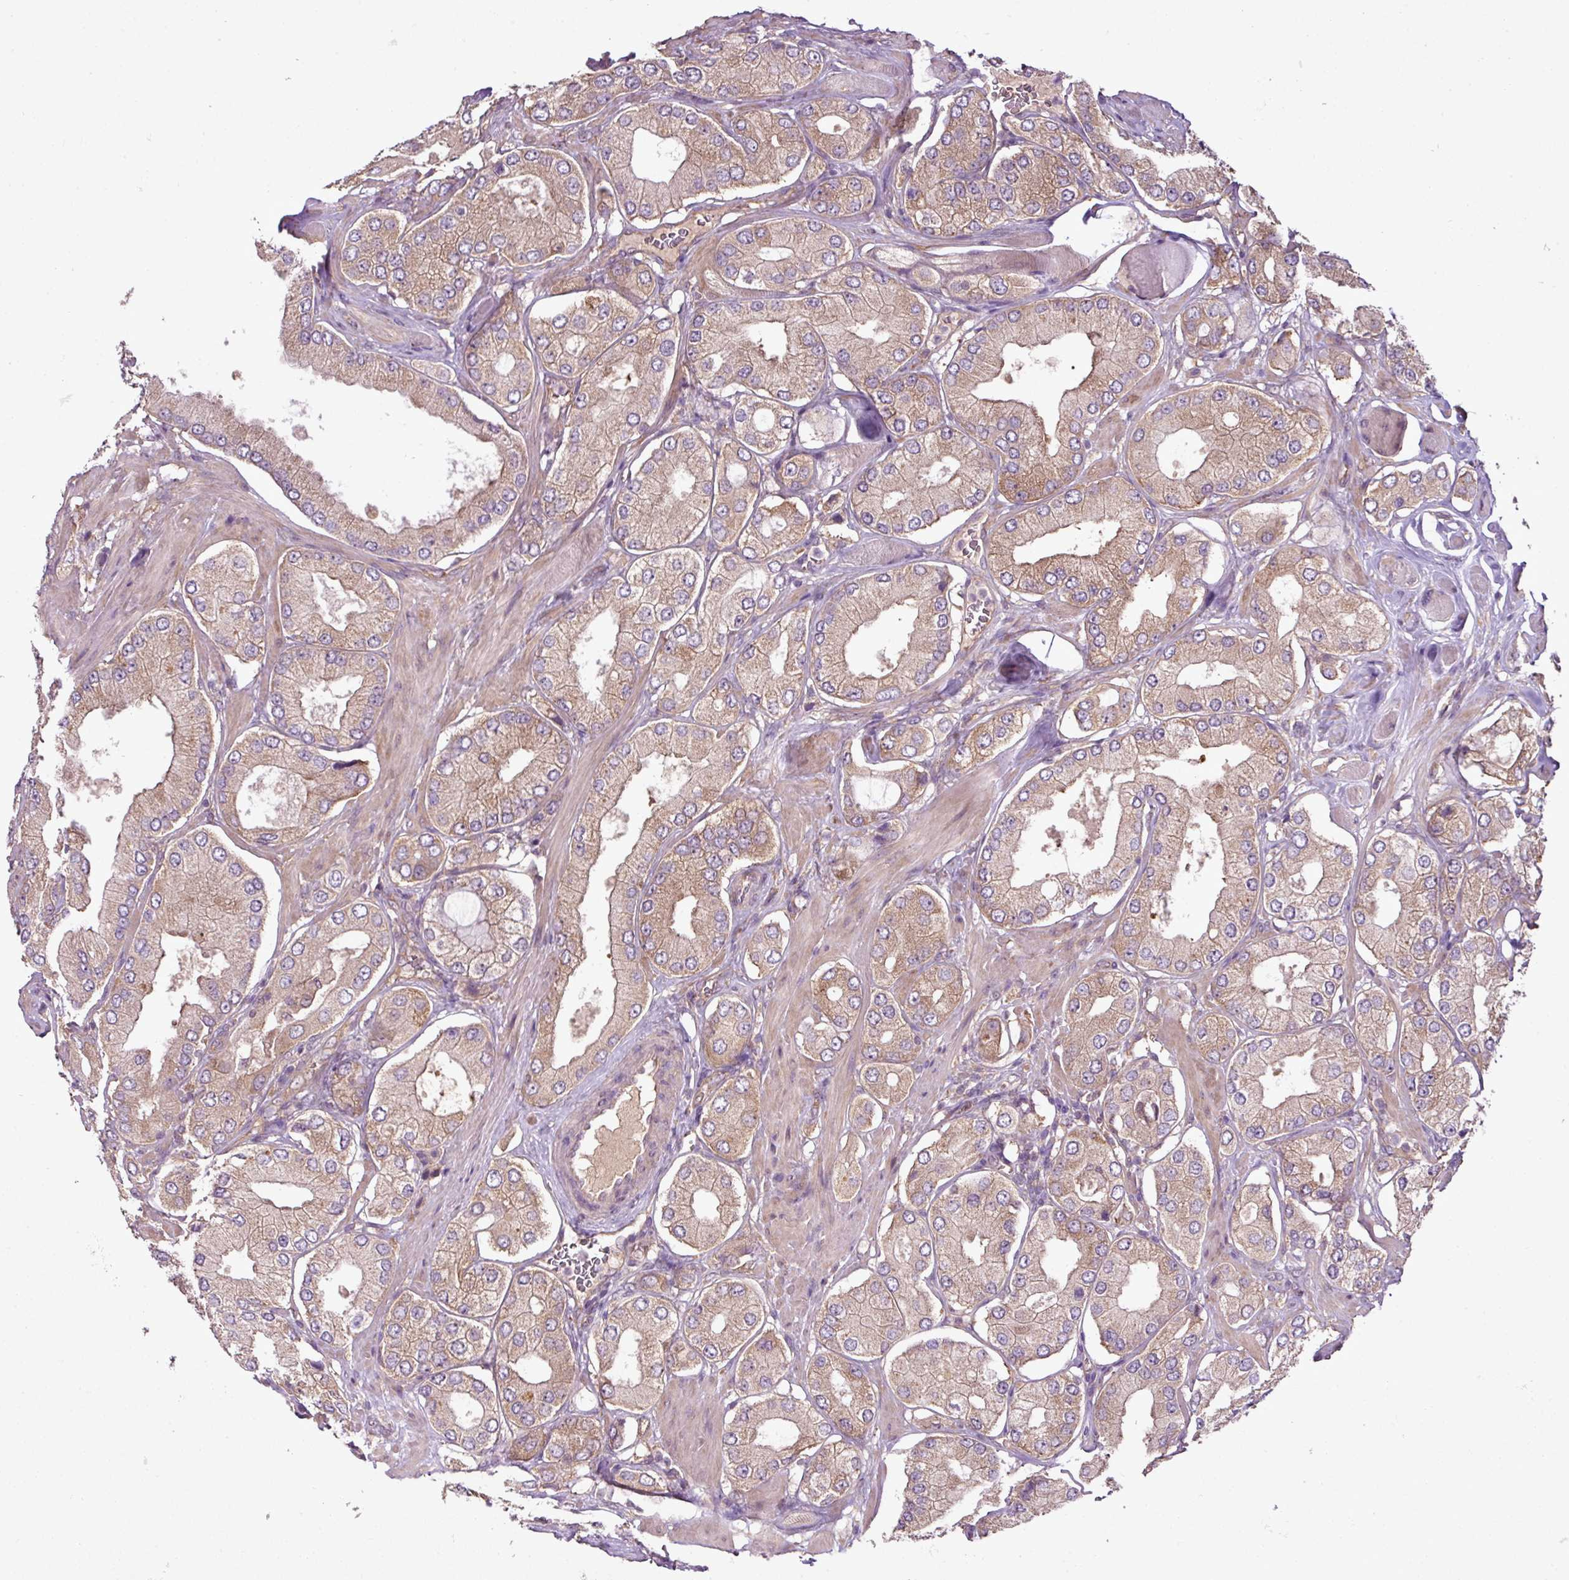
{"staining": {"intensity": "weak", "quantity": ">75%", "location": "cytoplasmic/membranous"}, "tissue": "prostate cancer", "cell_type": "Tumor cells", "image_type": "cancer", "snomed": [{"axis": "morphology", "description": "Adenocarcinoma, Low grade"}, {"axis": "topography", "description": "Prostate"}], "caption": "Weak cytoplasmic/membranous protein expression is present in approximately >75% of tumor cells in prostate low-grade adenocarcinoma. The protein is stained brown, and the nuclei are stained in blue (DAB IHC with brightfield microscopy, high magnification).", "gene": "DNAAF4", "patient": {"sex": "male", "age": 42}}